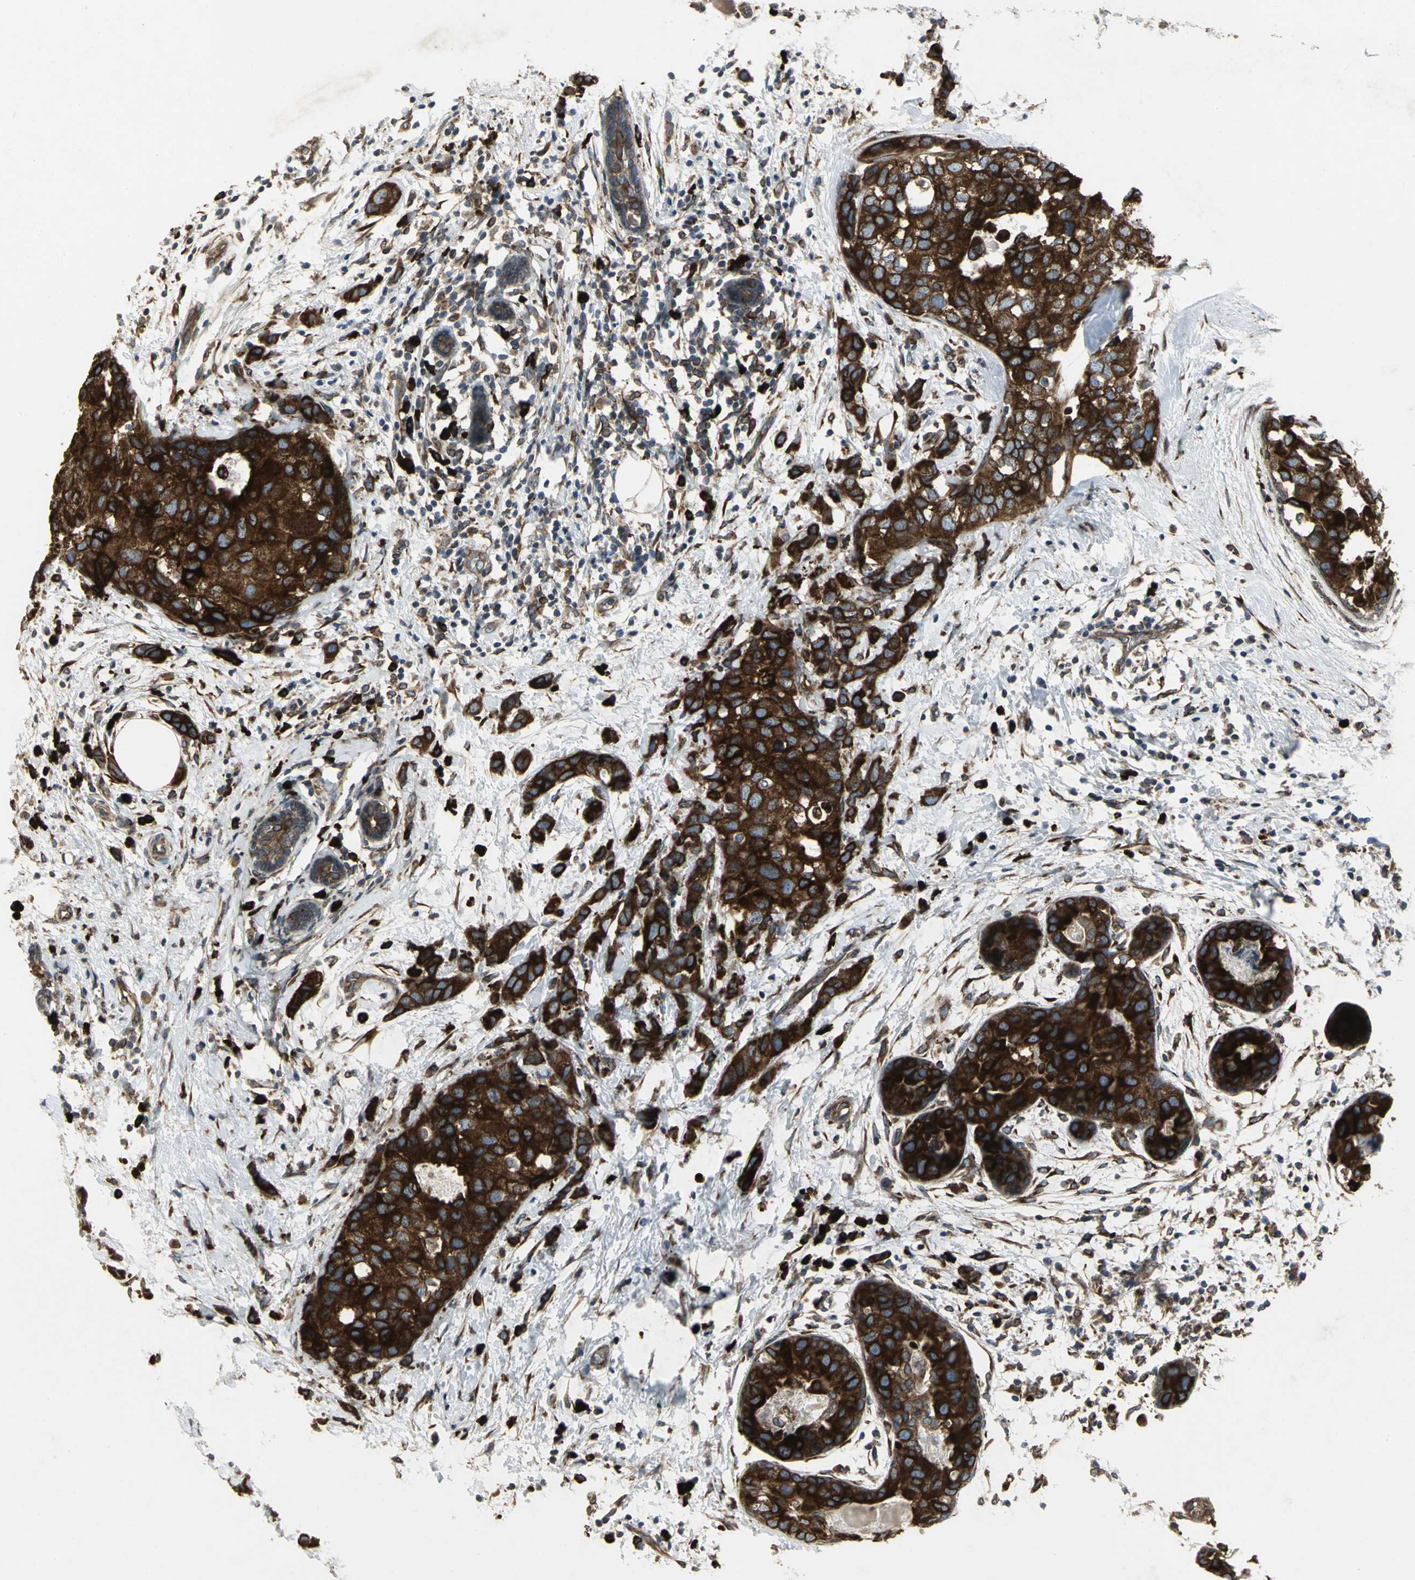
{"staining": {"intensity": "strong", "quantity": ">75%", "location": "cytoplasmic/membranous"}, "tissue": "breast cancer", "cell_type": "Tumor cells", "image_type": "cancer", "snomed": [{"axis": "morphology", "description": "Normal tissue, NOS"}, {"axis": "morphology", "description": "Duct carcinoma"}, {"axis": "topography", "description": "Breast"}], "caption": "Tumor cells demonstrate high levels of strong cytoplasmic/membranous positivity in about >75% of cells in human intraductal carcinoma (breast).", "gene": "SYVN1", "patient": {"sex": "female", "age": 50}}